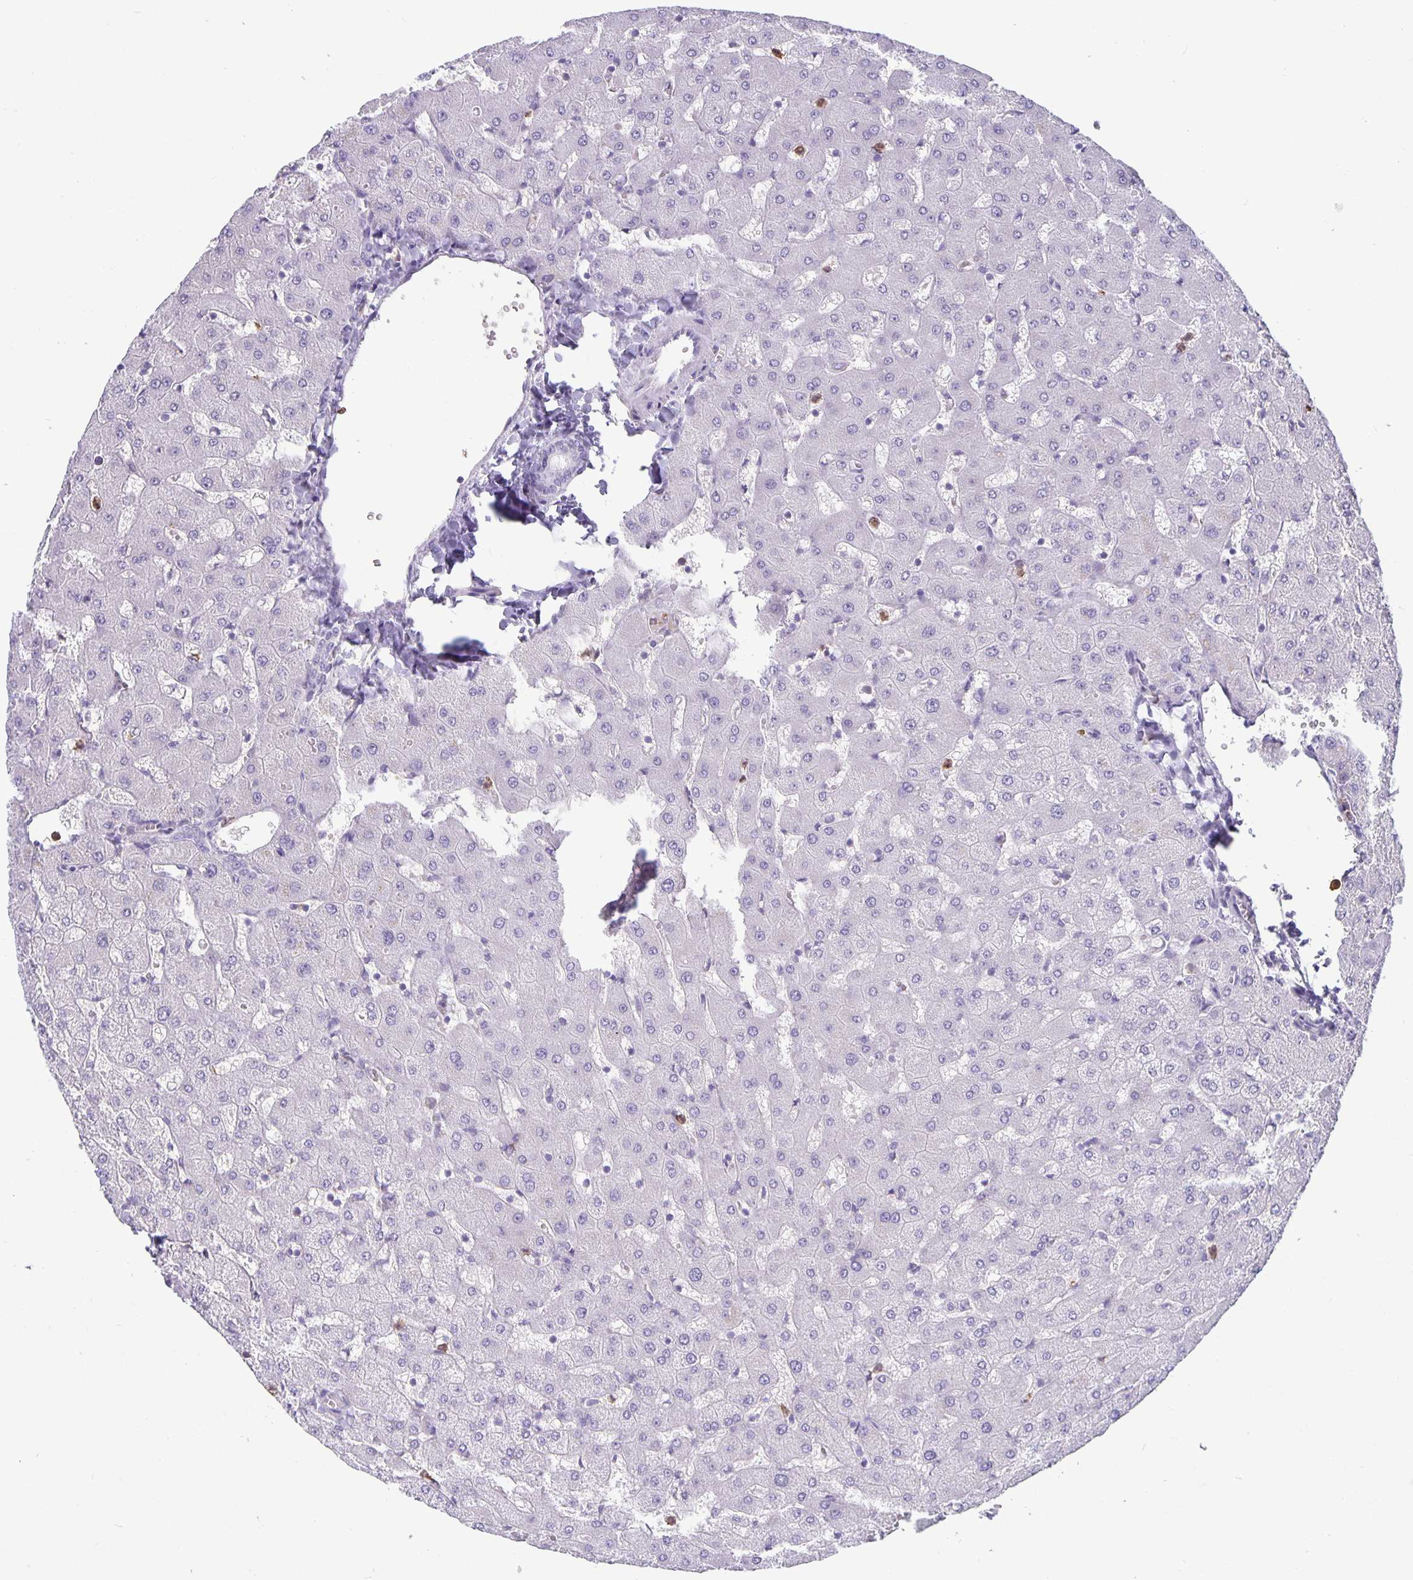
{"staining": {"intensity": "negative", "quantity": "none", "location": "none"}, "tissue": "liver", "cell_type": "Cholangiocytes", "image_type": "normal", "snomed": [{"axis": "morphology", "description": "Normal tissue, NOS"}, {"axis": "topography", "description": "Liver"}], "caption": "Immunohistochemistry of unremarkable human liver reveals no staining in cholangiocytes.", "gene": "PLCB3", "patient": {"sex": "female", "age": 63}}